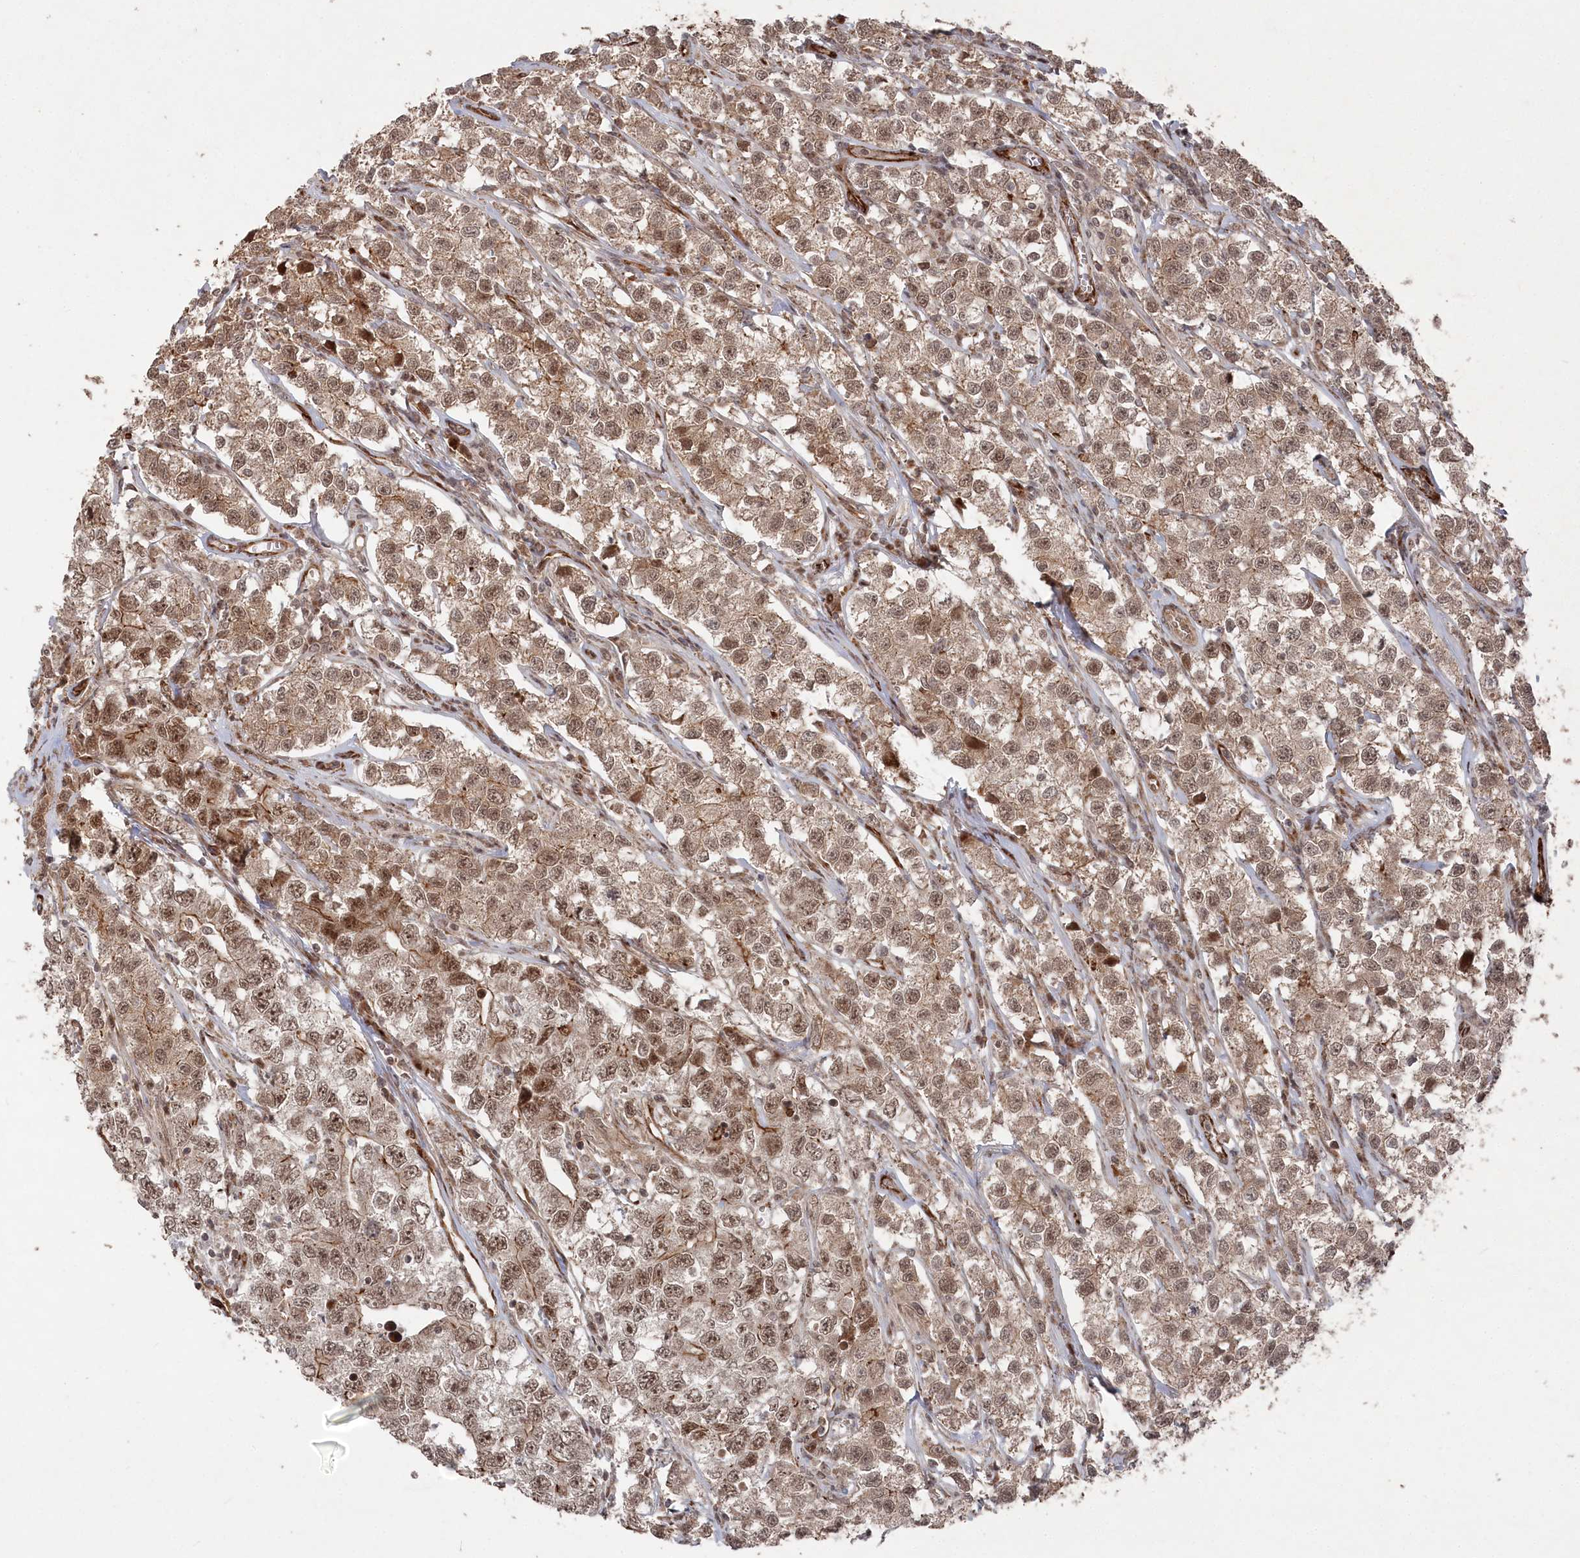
{"staining": {"intensity": "moderate", "quantity": ">75%", "location": "cytoplasmic/membranous,nuclear"}, "tissue": "testis cancer", "cell_type": "Tumor cells", "image_type": "cancer", "snomed": [{"axis": "morphology", "description": "Seminoma, NOS"}, {"axis": "morphology", "description": "Carcinoma, Embryonal, NOS"}, {"axis": "topography", "description": "Testis"}], "caption": "Protein staining displays moderate cytoplasmic/membranous and nuclear expression in about >75% of tumor cells in testis cancer (embryonal carcinoma).", "gene": "POLR3A", "patient": {"sex": "male", "age": 43}}